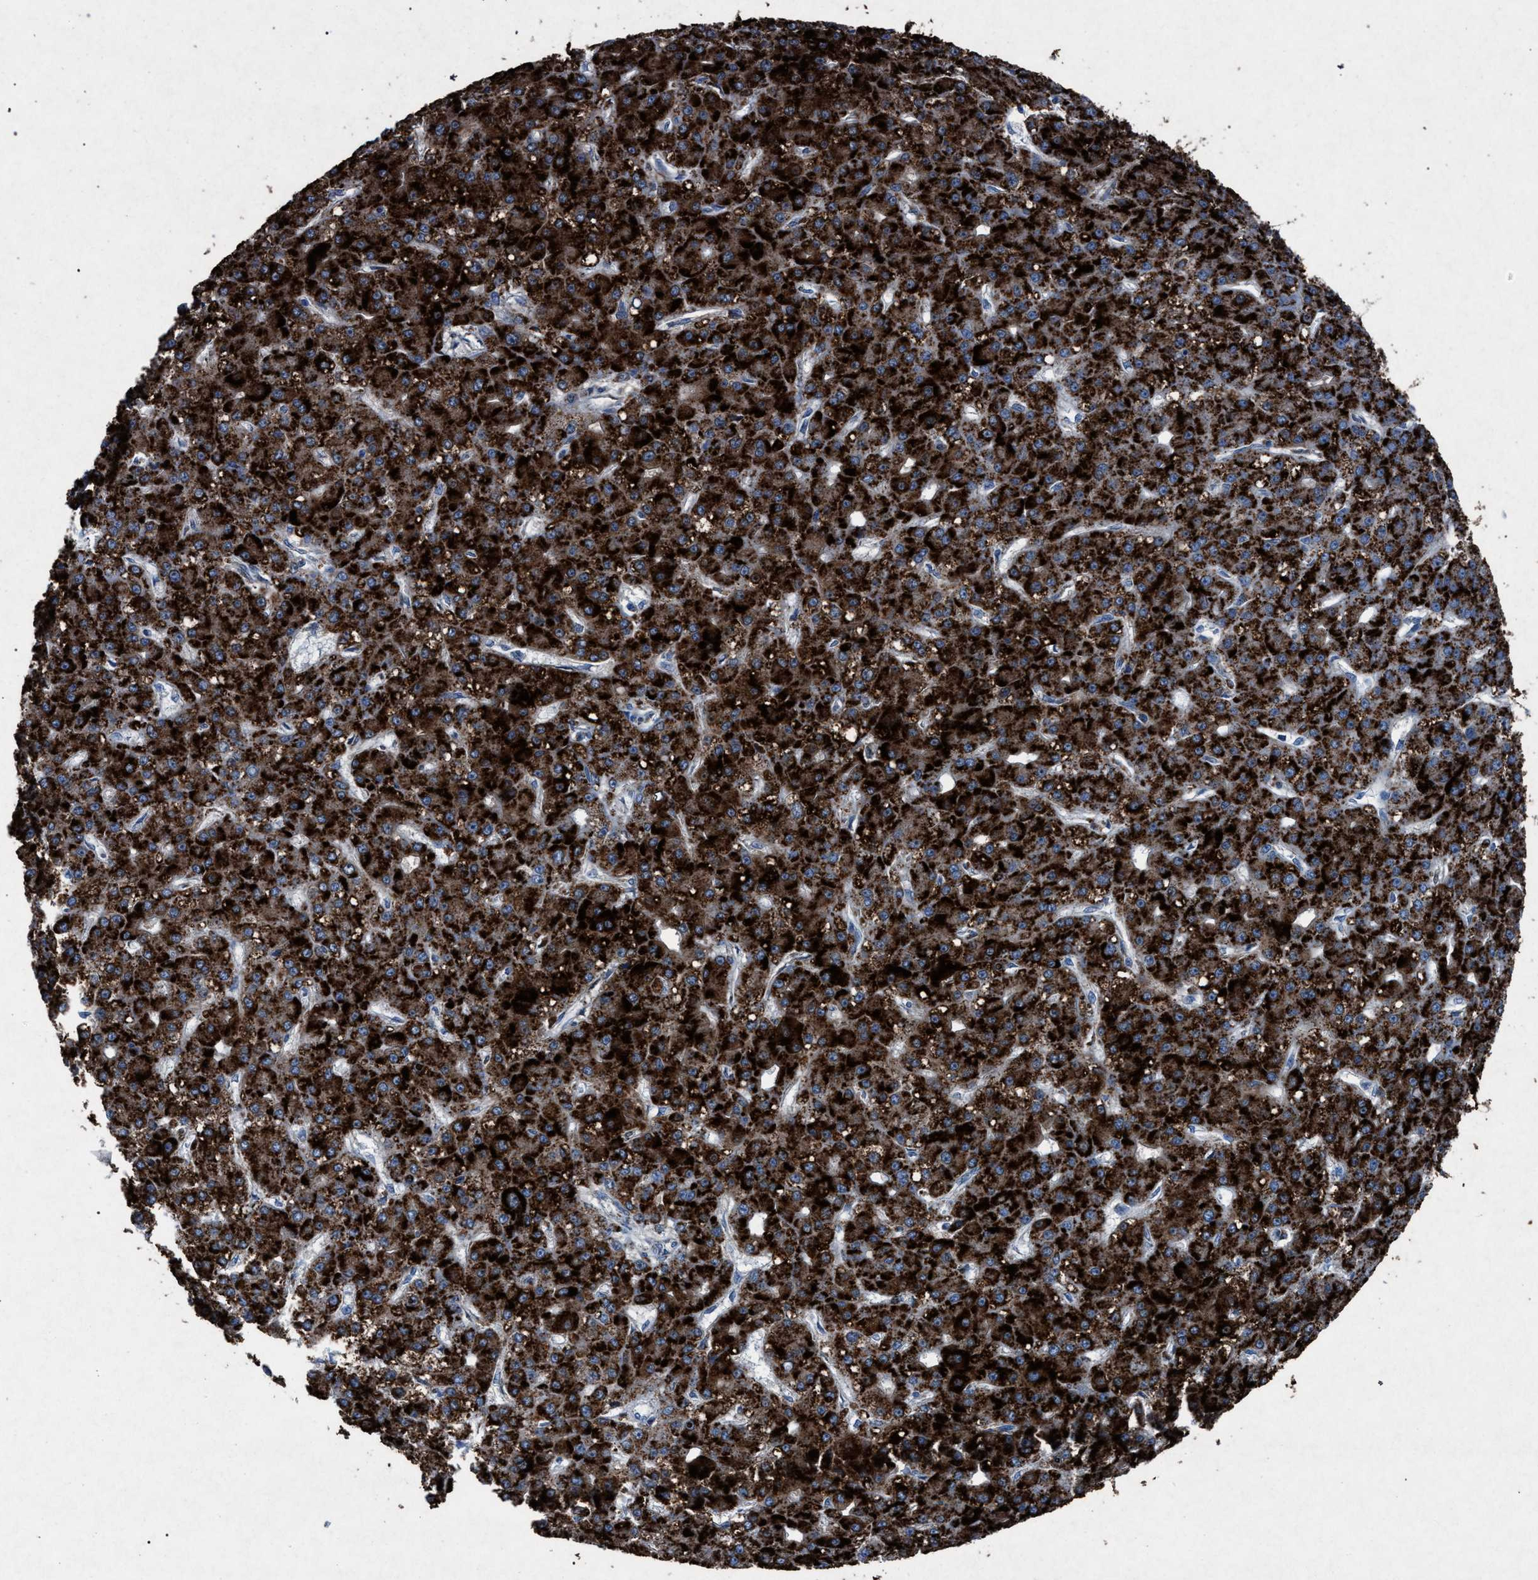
{"staining": {"intensity": "strong", "quantity": ">75%", "location": "cytoplasmic/membranous"}, "tissue": "liver cancer", "cell_type": "Tumor cells", "image_type": "cancer", "snomed": [{"axis": "morphology", "description": "Carcinoma, Hepatocellular, NOS"}, {"axis": "topography", "description": "Liver"}], "caption": "Liver hepatocellular carcinoma stained with DAB immunohistochemistry exhibits high levels of strong cytoplasmic/membranous positivity in about >75% of tumor cells.", "gene": "HSD17B4", "patient": {"sex": "male", "age": 67}}